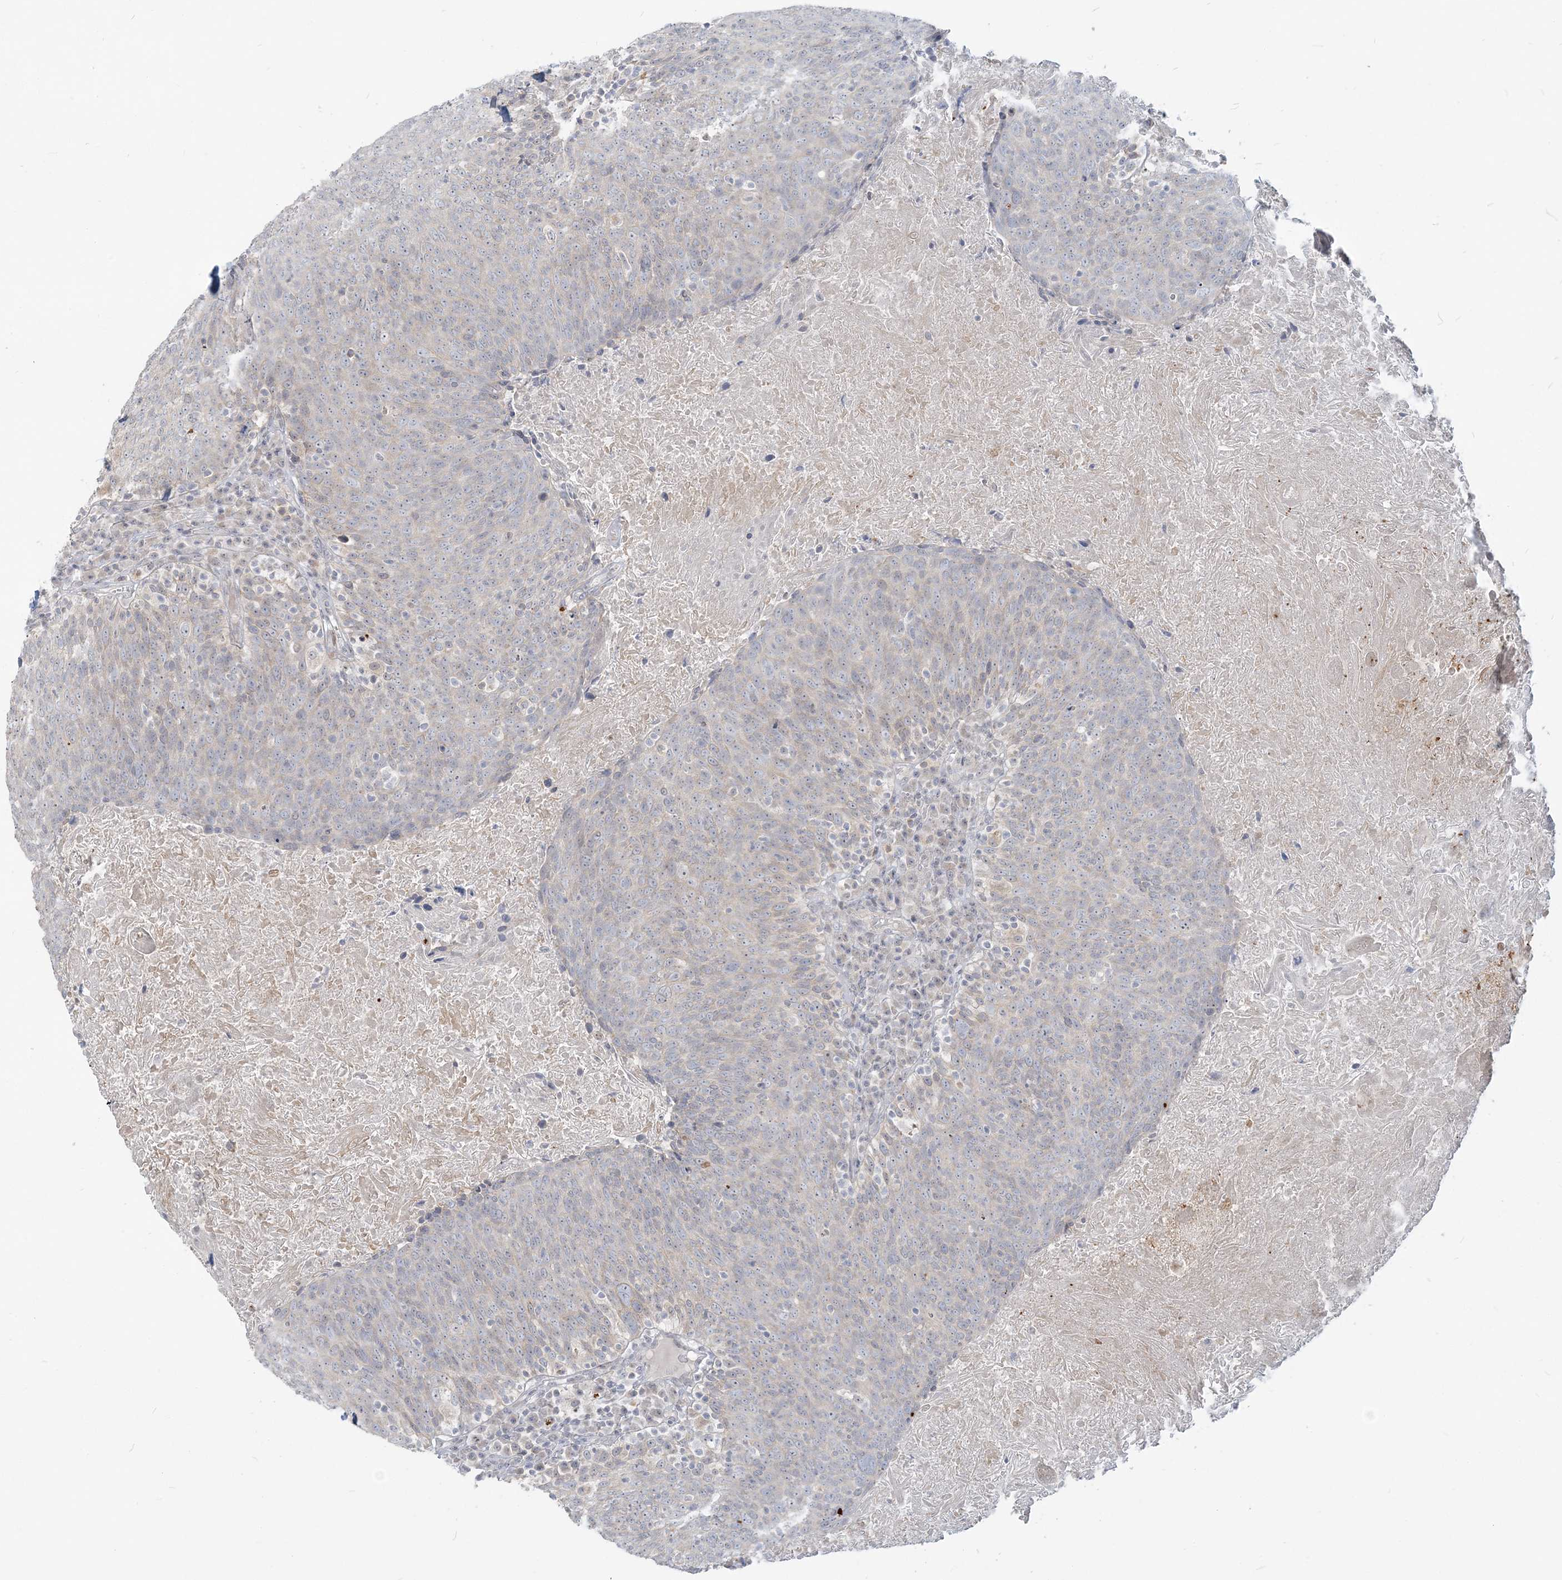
{"staining": {"intensity": "negative", "quantity": "none", "location": "none"}, "tissue": "head and neck cancer", "cell_type": "Tumor cells", "image_type": "cancer", "snomed": [{"axis": "morphology", "description": "Squamous cell carcinoma, NOS"}, {"axis": "morphology", "description": "Squamous cell carcinoma, metastatic, NOS"}, {"axis": "topography", "description": "Lymph node"}, {"axis": "topography", "description": "Head-Neck"}], "caption": "Tumor cells are negative for brown protein staining in head and neck cancer. The staining is performed using DAB brown chromogen with nuclei counter-stained in using hematoxylin.", "gene": "SDAD1", "patient": {"sex": "male", "age": 62}}